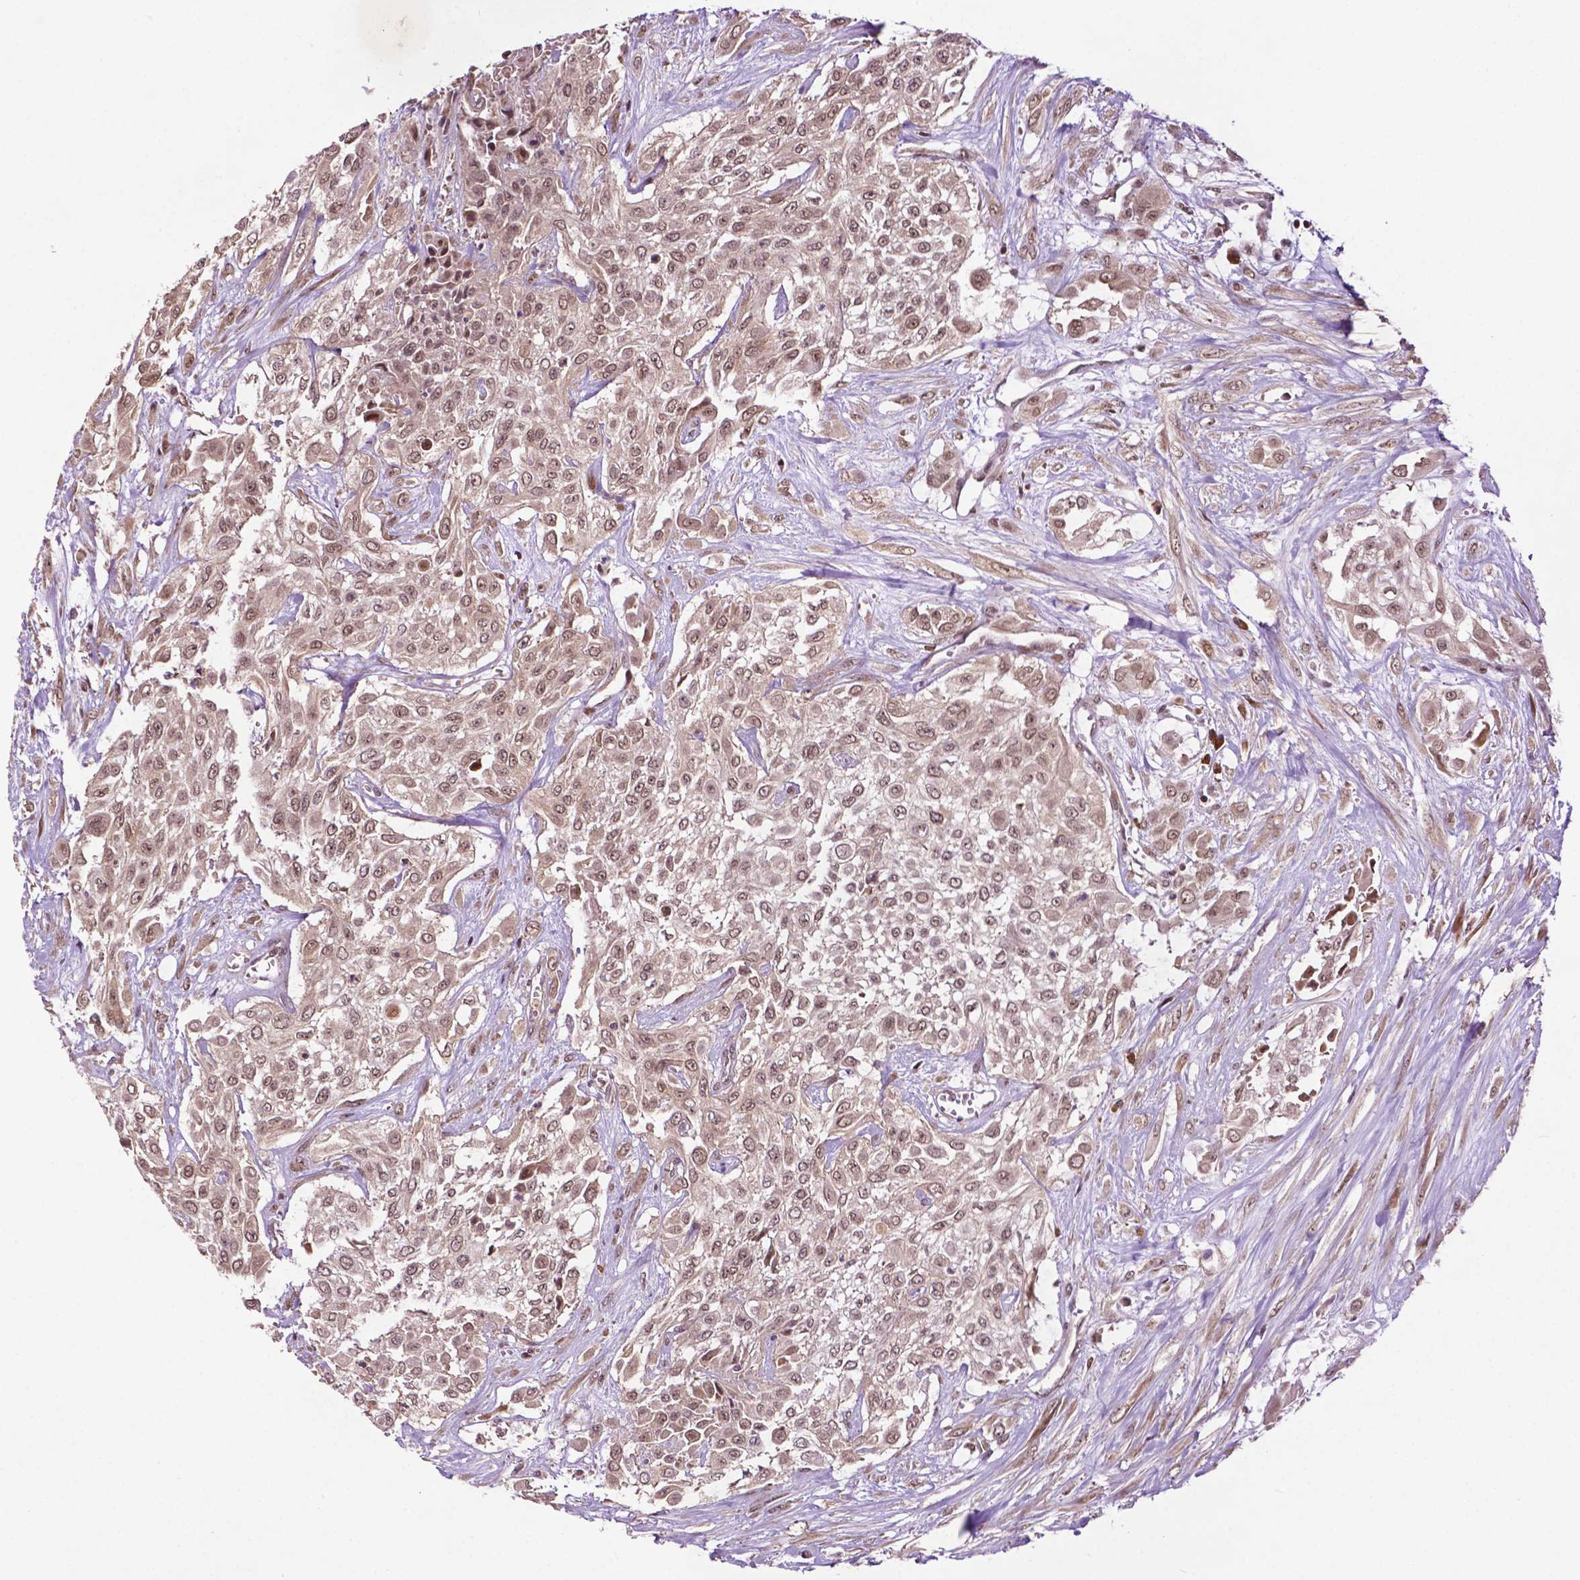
{"staining": {"intensity": "weak", "quantity": ">75%", "location": "cytoplasmic/membranous,nuclear"}, "tissue": "urothelial cancer", "cell_type": "Tumor cells", "image_type": "cancer", "snomed": [{"axis": "morphology", "description": "Urothelial carcinoma, High grade"}, {"axis": "topography", "description": "Urinary bladder"}], "caption": "A photomicrograph of human urothelial carcinoma (high-grade) stained for a protein demonstrates weak cytoplasmic/membranous and nuclear brown staining in tumor cells.", "gene": "TMX2", "patient": {"sex": "male", "age": 57}}